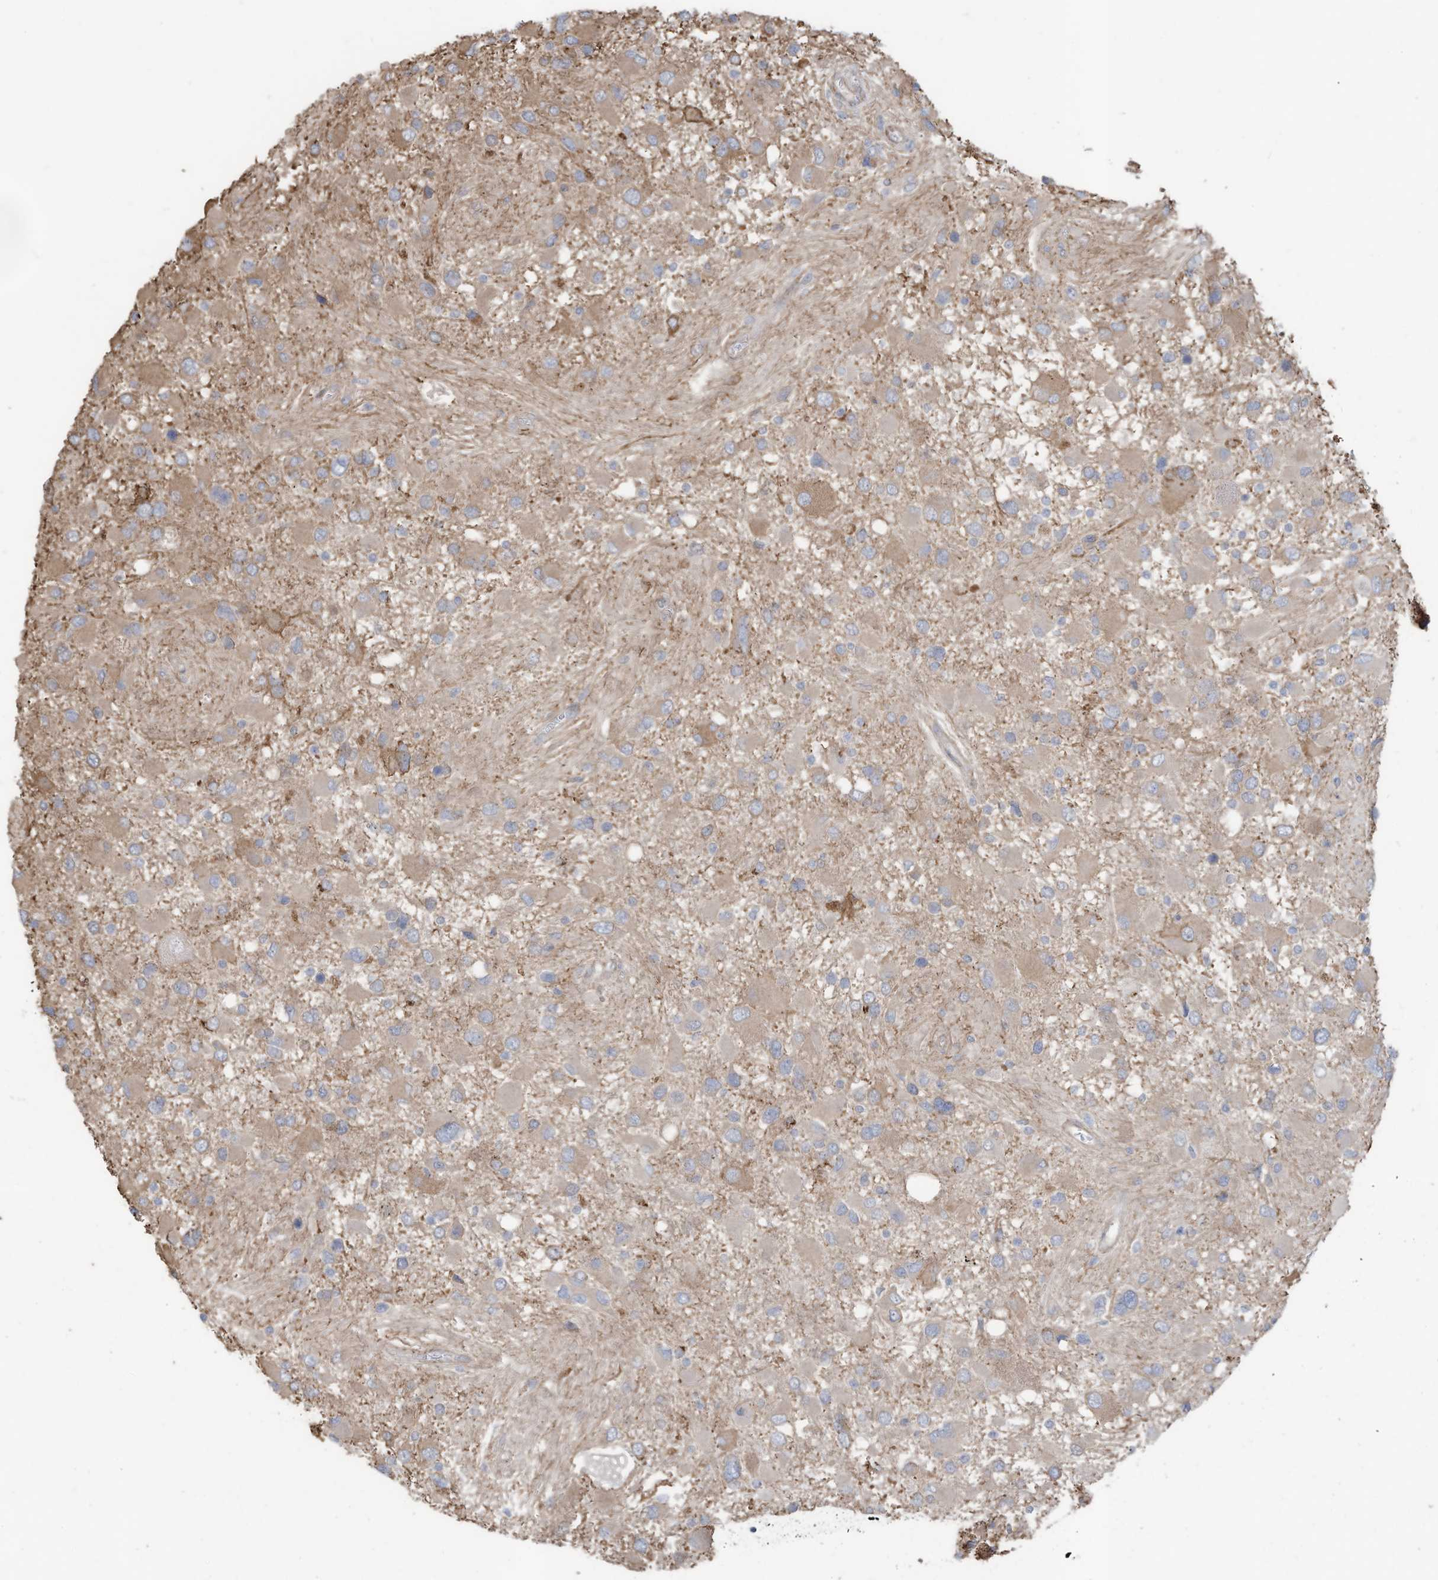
{"staining": {"intensity": "weak", "quantity": ">75%", "location": "cytoplasmic/membranous"}, "tissue": "glioma", "cell_type": "Tumor cells", "image_type": "cancer", "snomed": [{"axis": "morphology", "description": "Glioma, malignant, High grade"}, {"axis": "topography", "description": "Brain"}], "caption": "Malignant high-grade glioma tissue exhibits weak cytoplasmic/membranous staining in about >75% of tumor cells, visualized by immunohistochemistry.", "gene": "SLC17A7", "patient": {"sex": "male", "age": 53}}